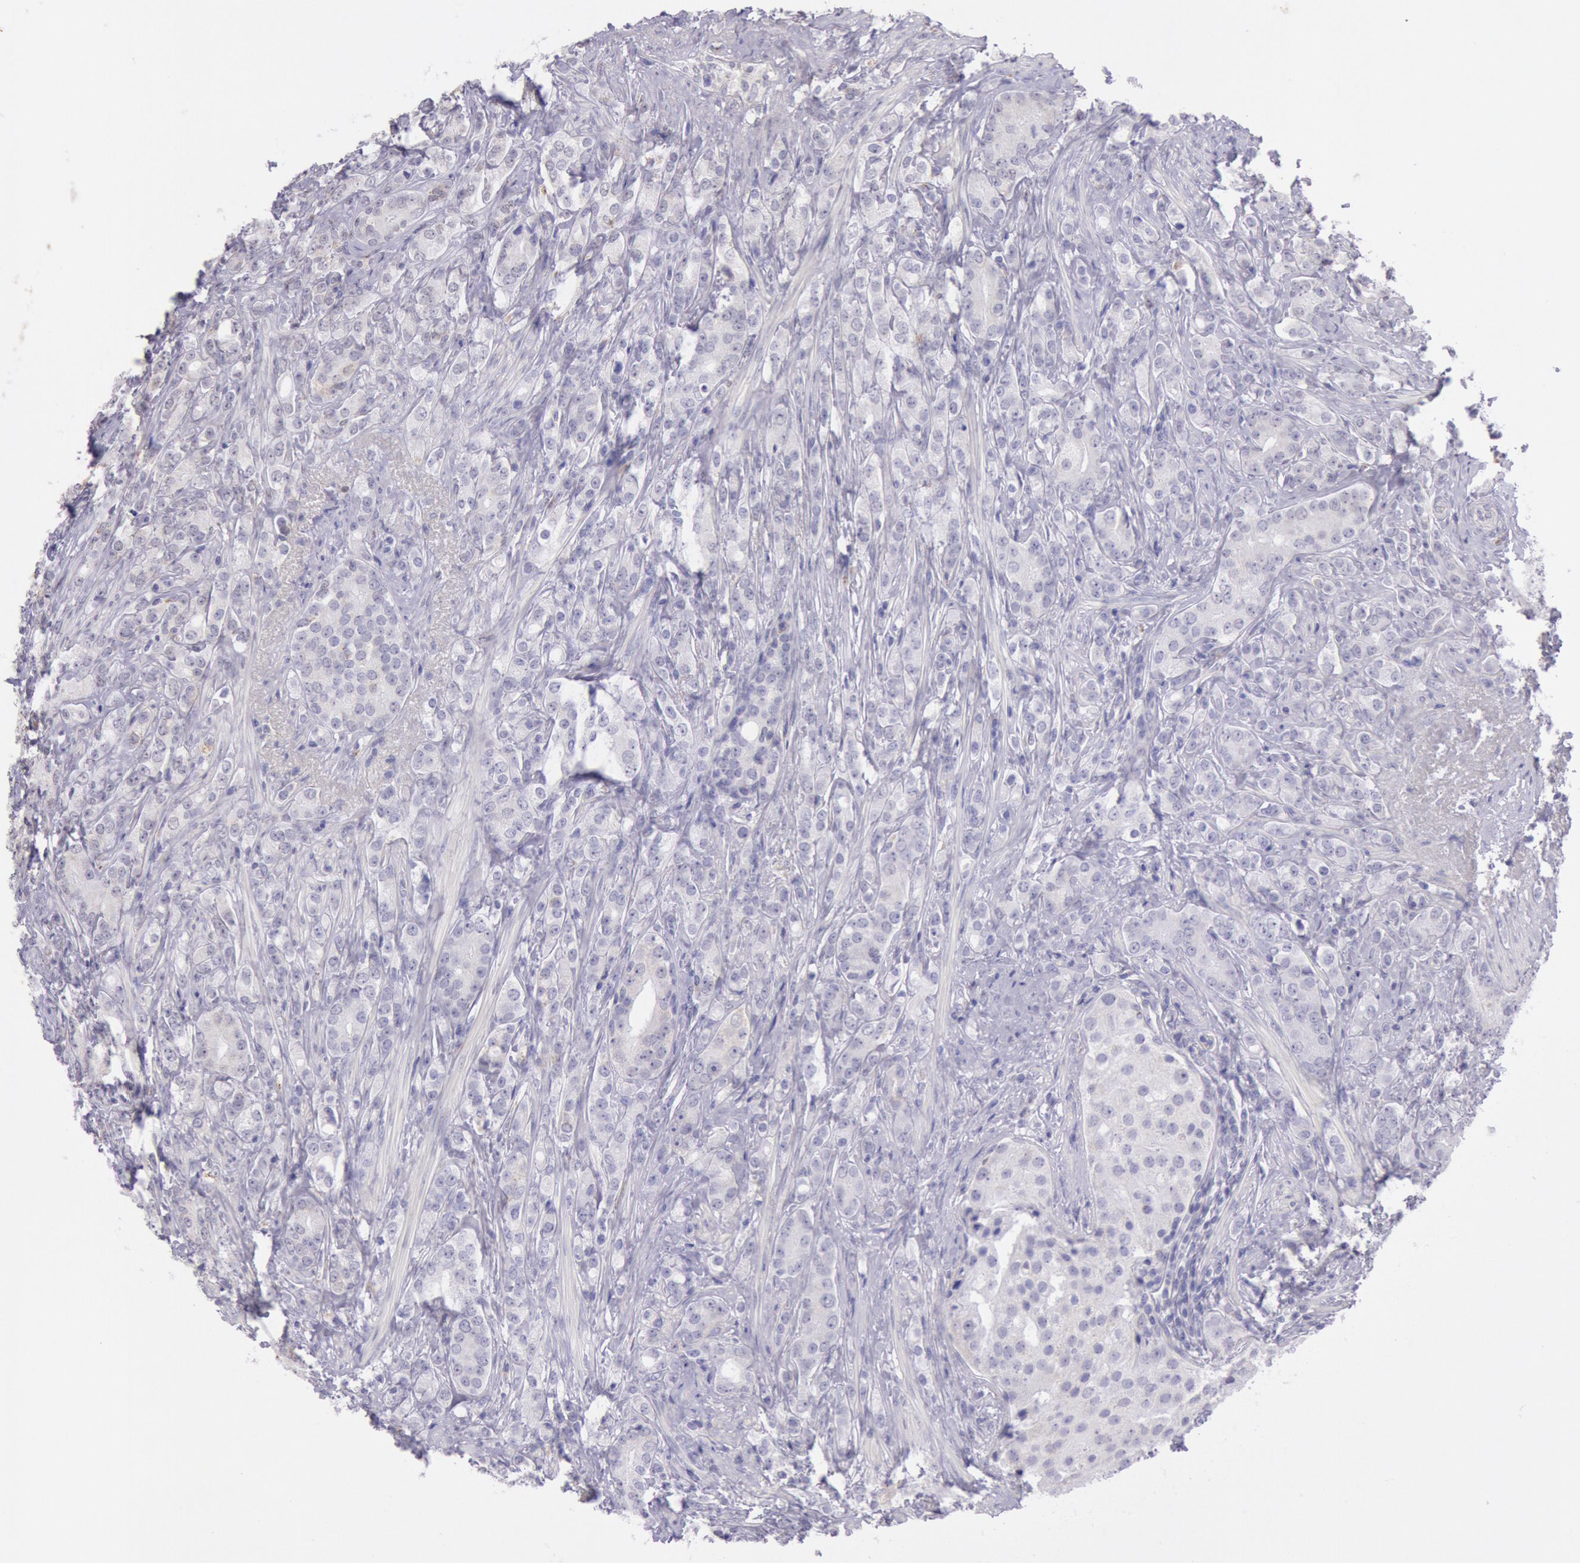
{"staining": {"intensity": "negative", "quantity": "none", "location": "none"}, "tissue": "prostate cancer", "cell_type": "Tumor cells", "image_type": "cancer", "snomed": [{"axis": "morphology", "description": "Adenocarcinoma, Medium grade"}, {"axis": "topography", "description": "Prostate"}], "caption": "High power microscopy micrograph of an immunohistochemistry micrograph of prostate cancer, revealing no significant positivity in tumor cells.", "gene": "FRMD6", "patient": {"sex": "male", "age": 59}}